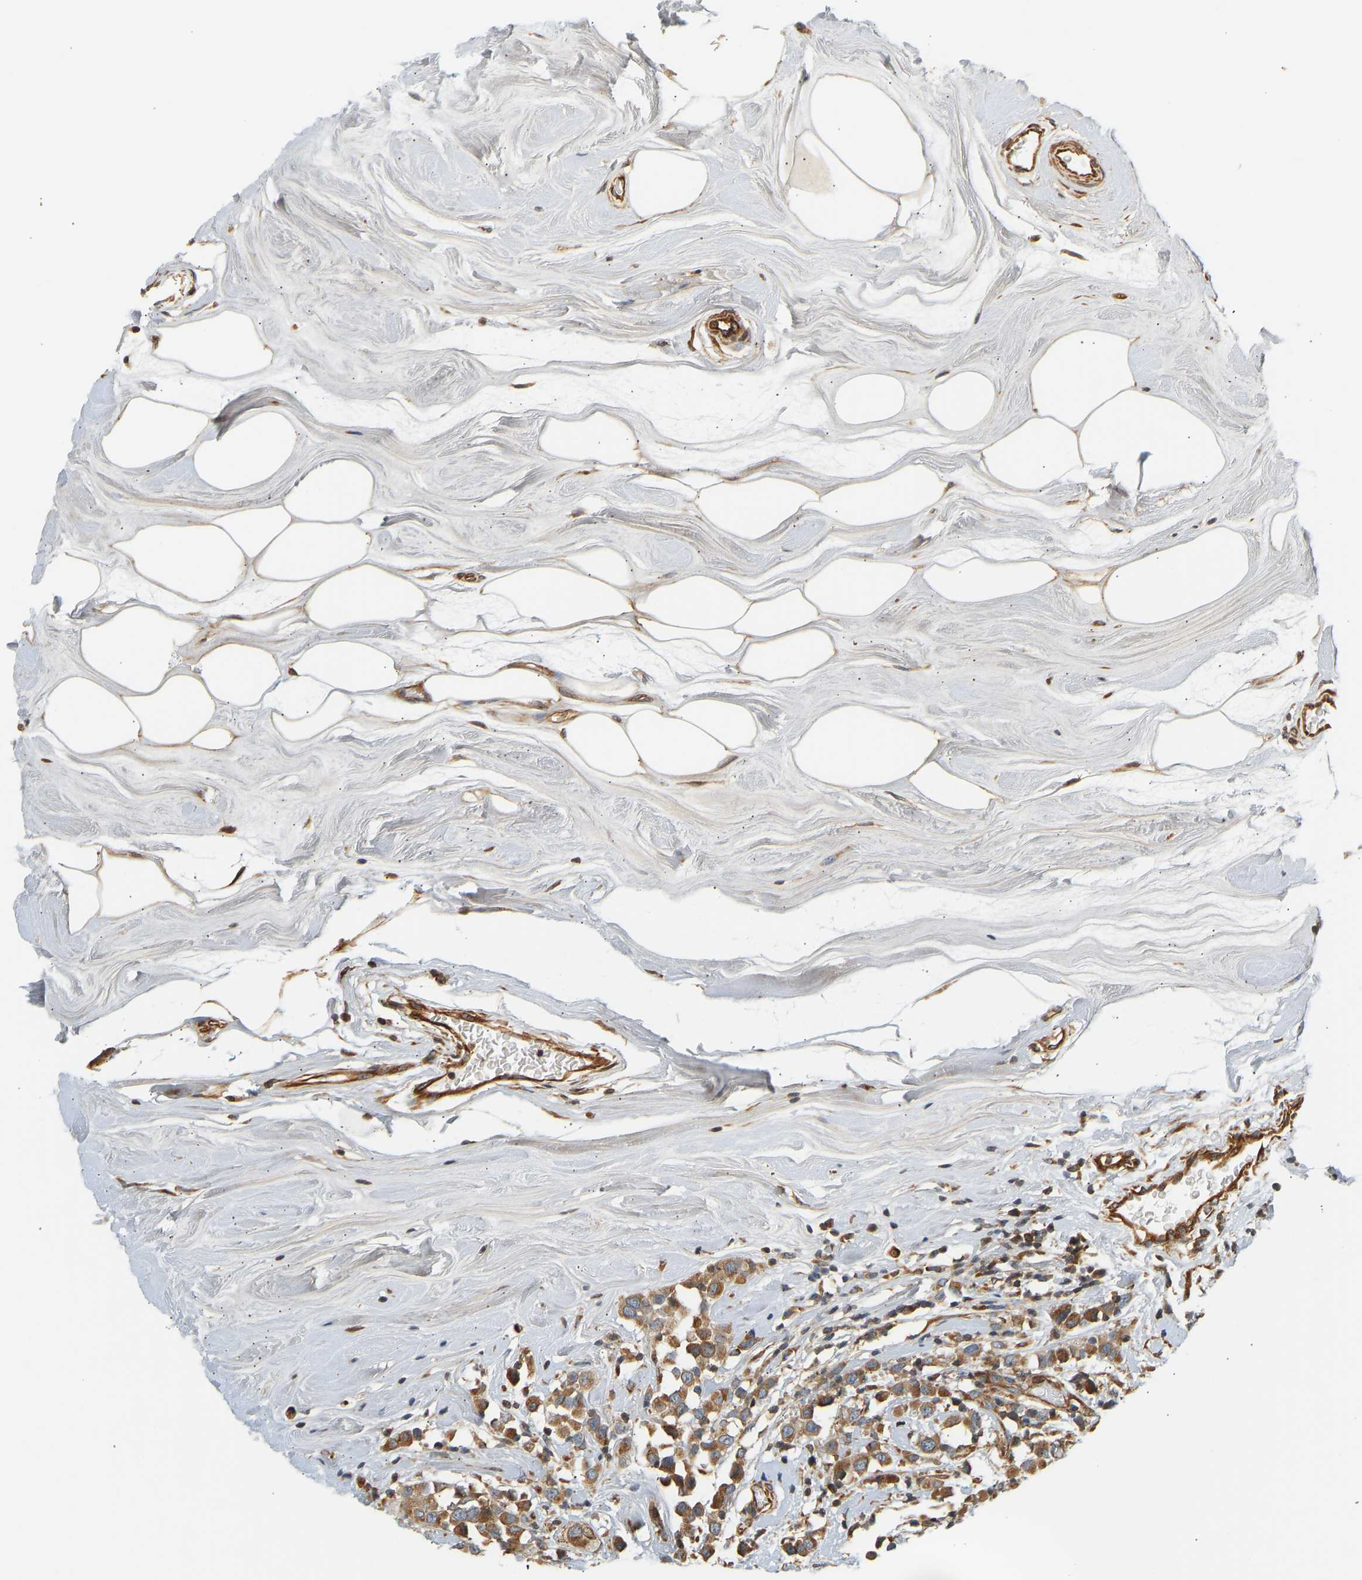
{"staining": {"intensity": "moderate", "quantity": ">75%", "location": "cytoplasmic/membranous"}, "tissue": "breast cancer", "cell_type": "Tumor cells", "image_type": "cancer", "snomed": [{"axis": "morphology", "description": "Duct carcinoma"}, {"axis": "topography", "description": "Breast"}], "caption": "Protein analysis of breast cancer tissue shows moderate cytoplasmic/membranous positivity in approximately >75% of tumor cells. (brown staining indicates protein expression, while blue staining denotes nuclei).", "gene": "CEP57", "patient": {"sex": "female", "age": 61}}